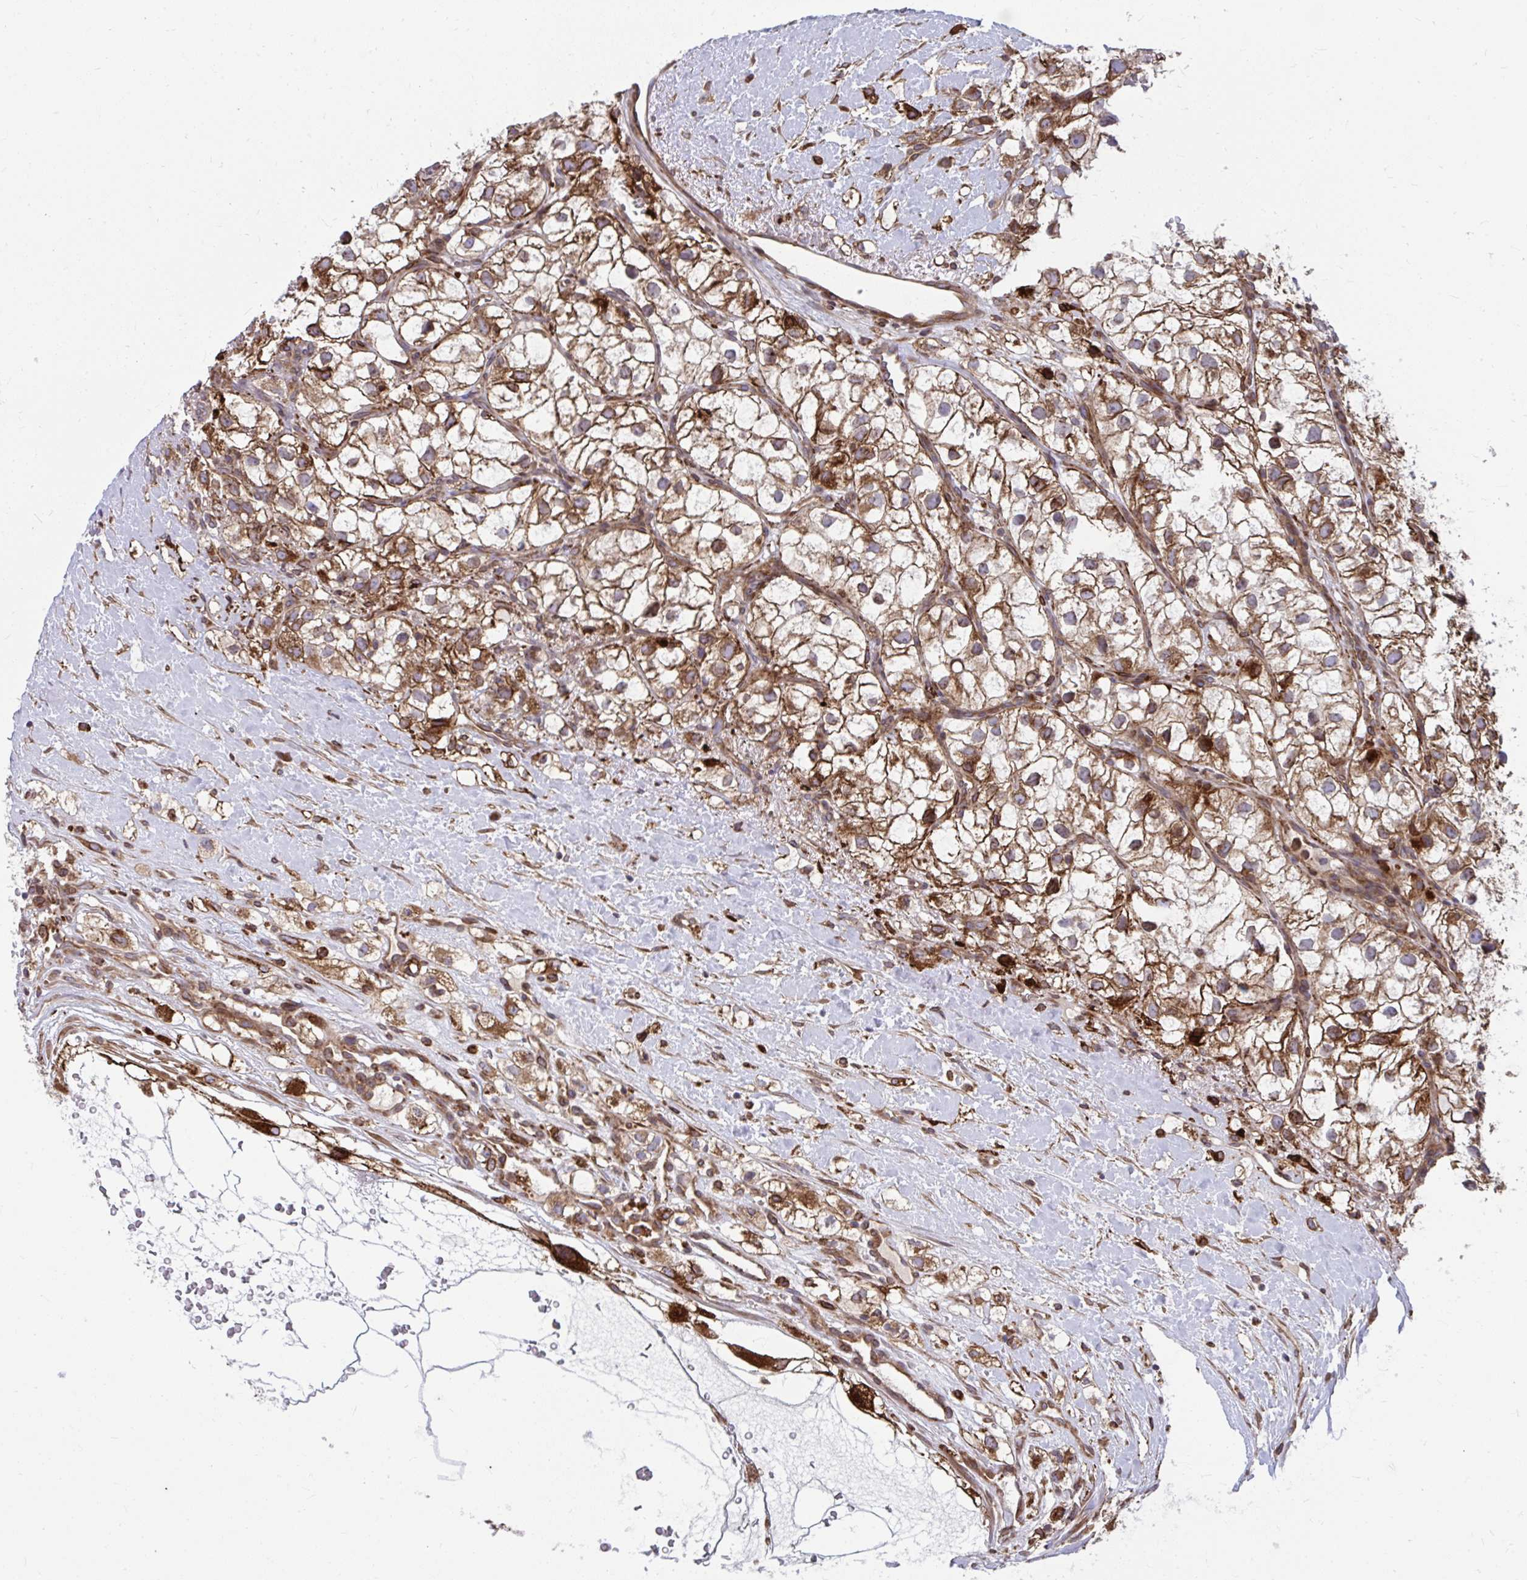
{"staining": {"intensity": "strong", "quantity": ">75%", "location": "cytoplasmic/membranous"}, "tissue": "renal cancer", "cell_type": "Tumor cells", "image_type": "cancer", "snomed": [{"axis": "morphology", "description": "Adenocarcinoma, NOS"}, {"axis": "topography", "description": "Kidney"}], "caption": "This image exhibits immunohistochemistry (IHC) staining of renal cancer (adenocarcinoma), with high strong cytoplasmic/membranous positivity in approximately >75% of tumor cells.", "gene": "STIM2", "patient": {"sex": "male", "age": 59}}